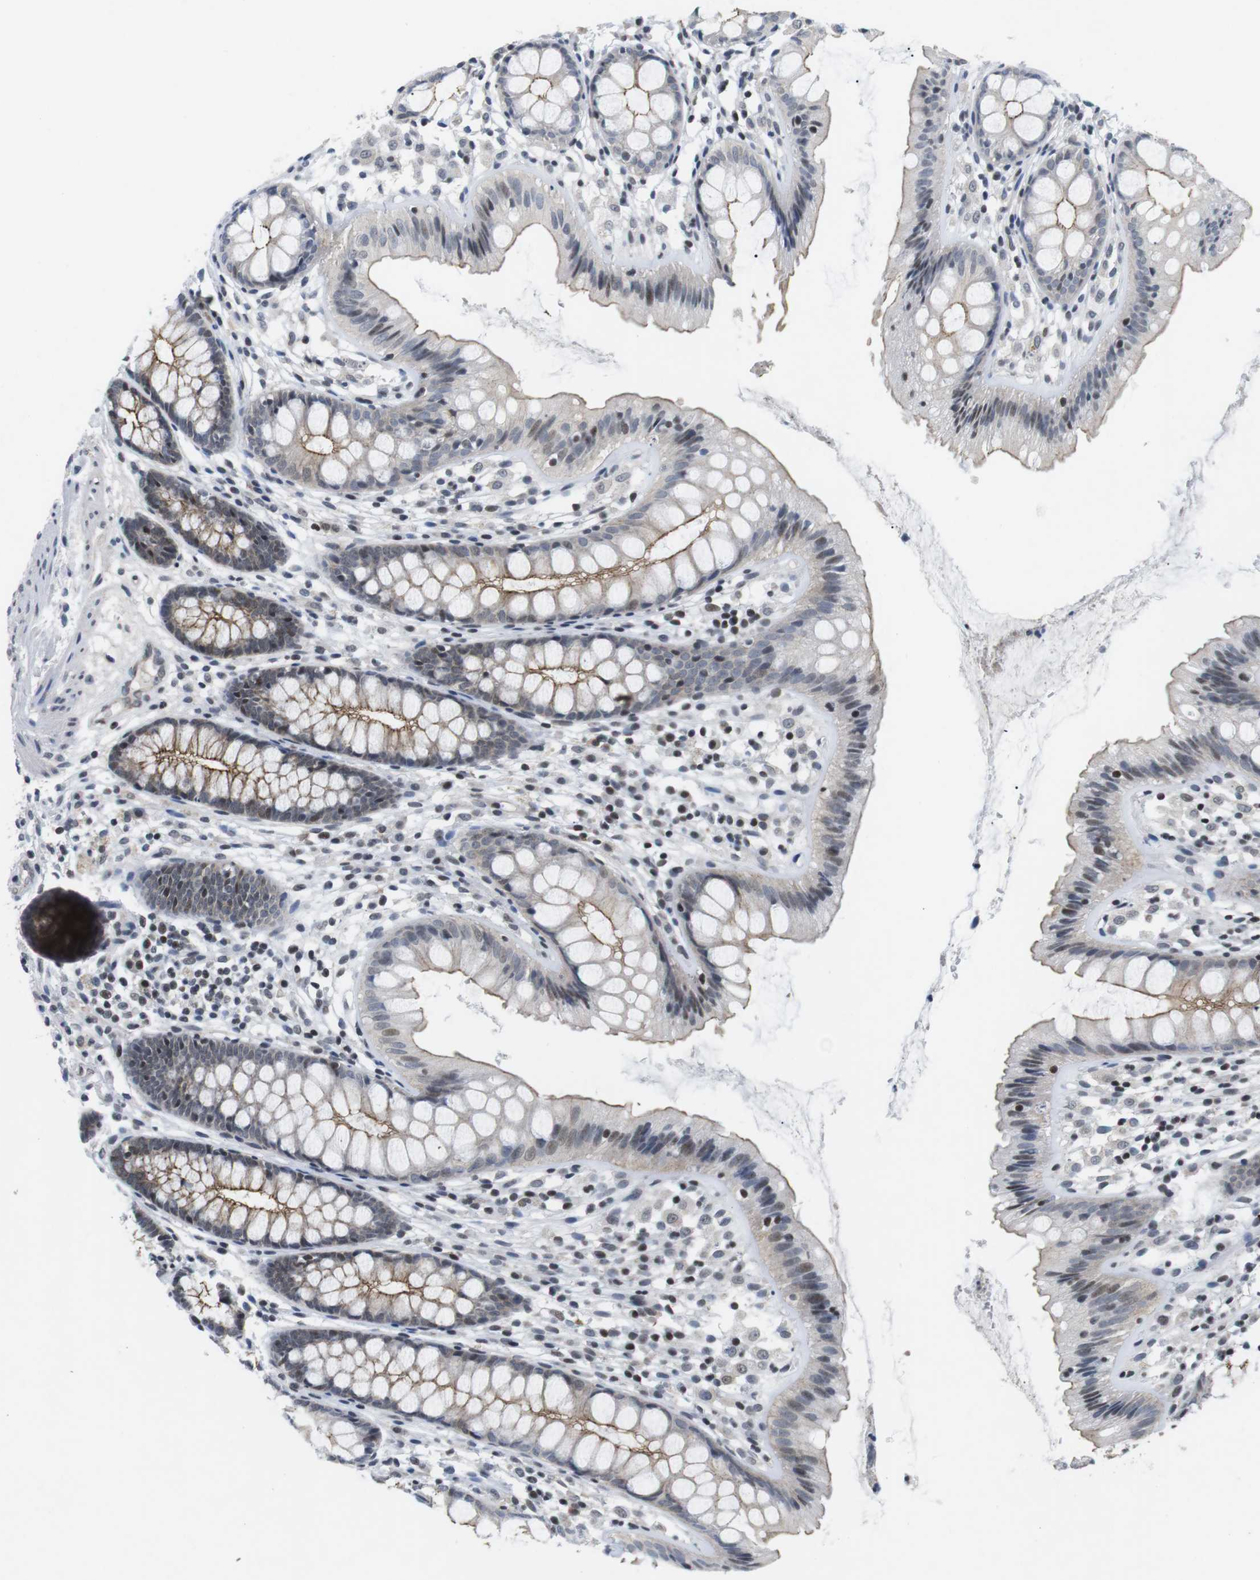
{"staining": {"intensity": "moderate", "quantity": ">75%", "location": "cytoplasmic/membranous"}, "tissue": "colon", "cell_type": "Endothelial cells", "image_type": "normal", "snomed": [{"axis": "morphology", "description": "Normal tissue, NOS"}, {"axis": "topography", "description": "Colon"}], "caption": "About >75% of endothelial cells in benign human colon reveal moderate cytoplasmic/membranous protein expression as visualized by brown immunohistochemical staining.", "gene": "NECTIN1", "patient": {"sex": "female", "age": 56}}